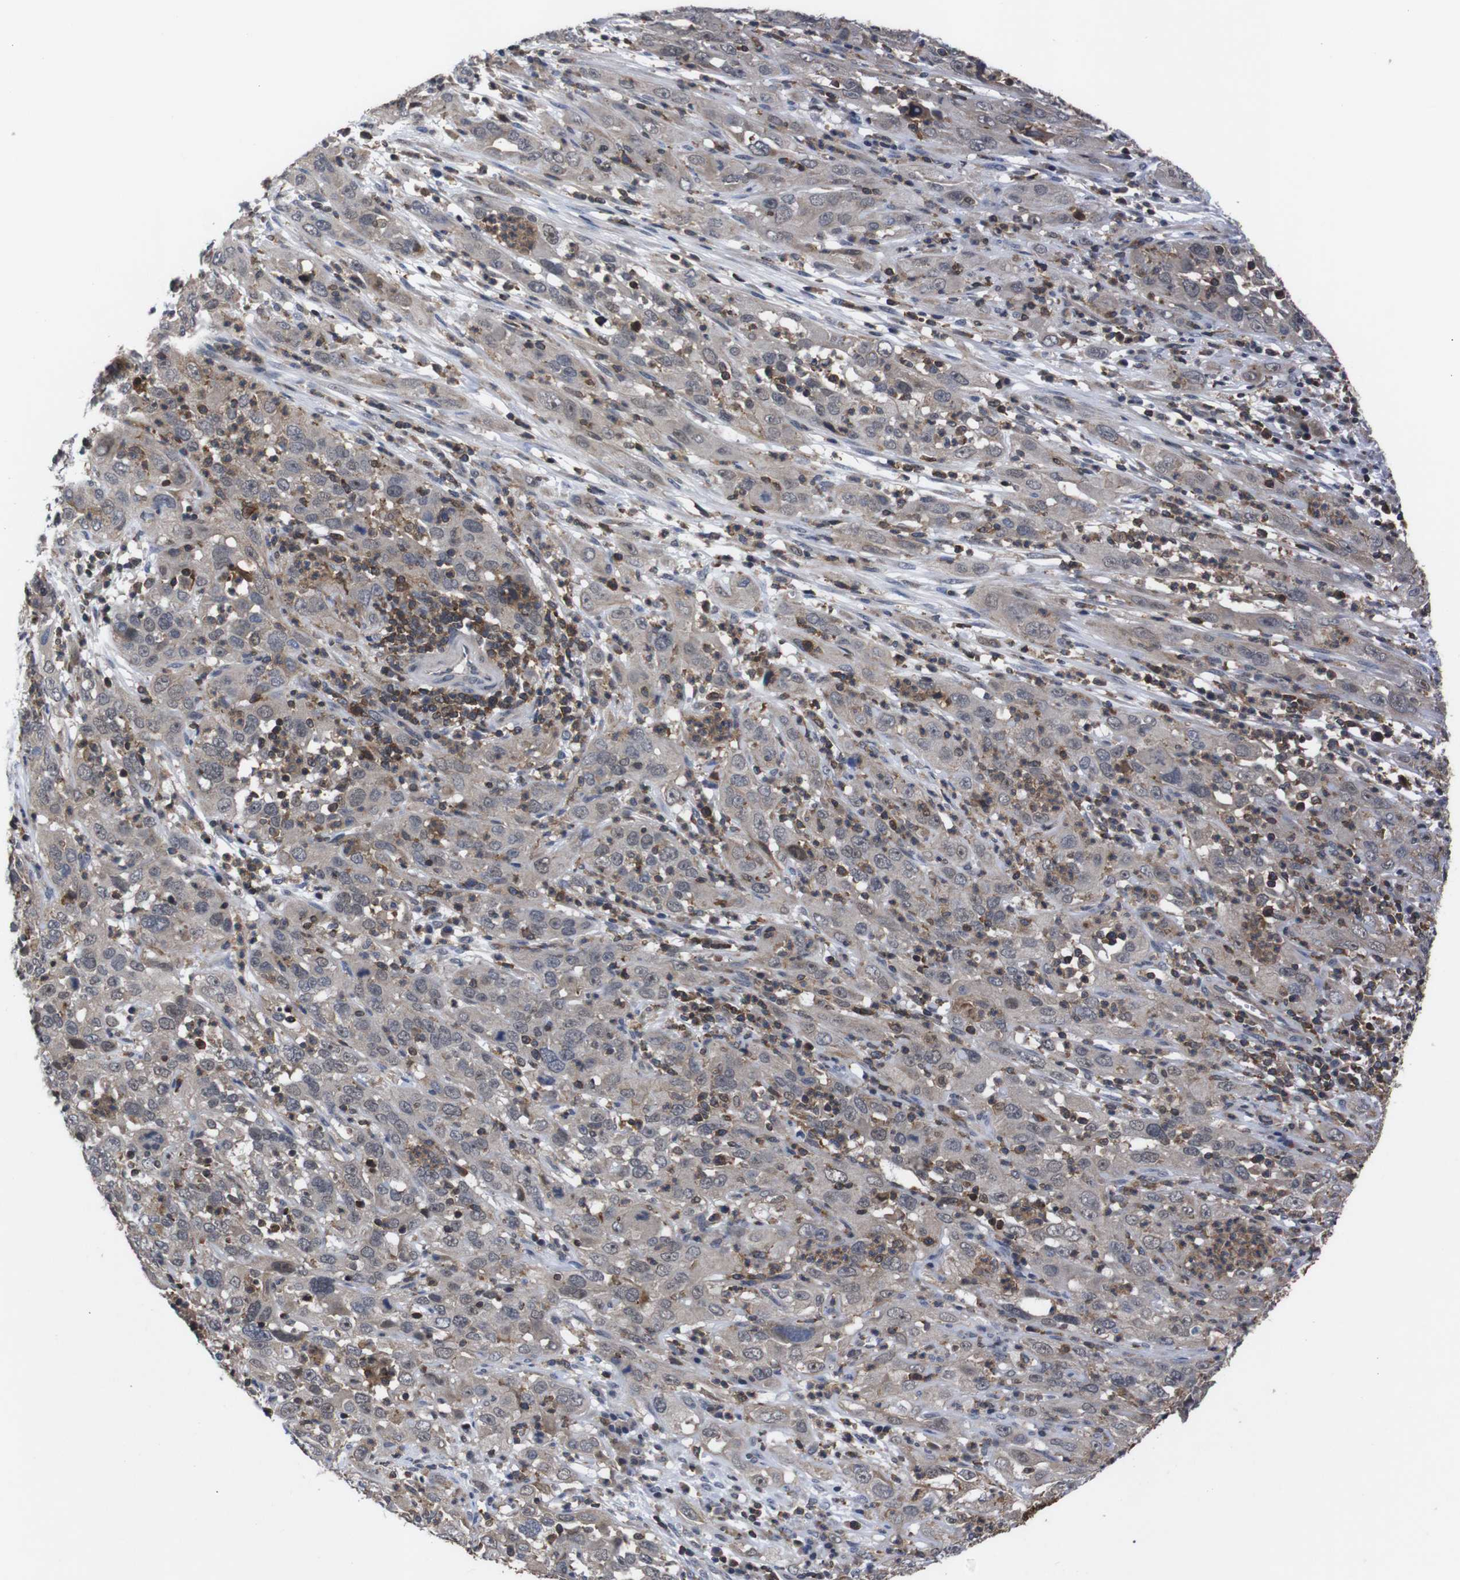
{"staining": {"intensity": "weak", "quantity": "<25%", "location": "cytoplasmic/membranous,nuclear"}, "tissue": "cervical cancer", "cell_type": "Tumor cells", "image_type": "cancer", "snomed": [{"axis": "morphology", "description": "Squamous cell carcinoma, NOS"}, {"axis": "topography", "description": "Cervix"}], "caption": "Human cervical cancer (squamous cell carcinoma) stained for a protein using immunohistochemistry demonstrates no expression in tumor cells.", "gene": "BRWD3", "patient": {"sex": "female", "age": 32}}